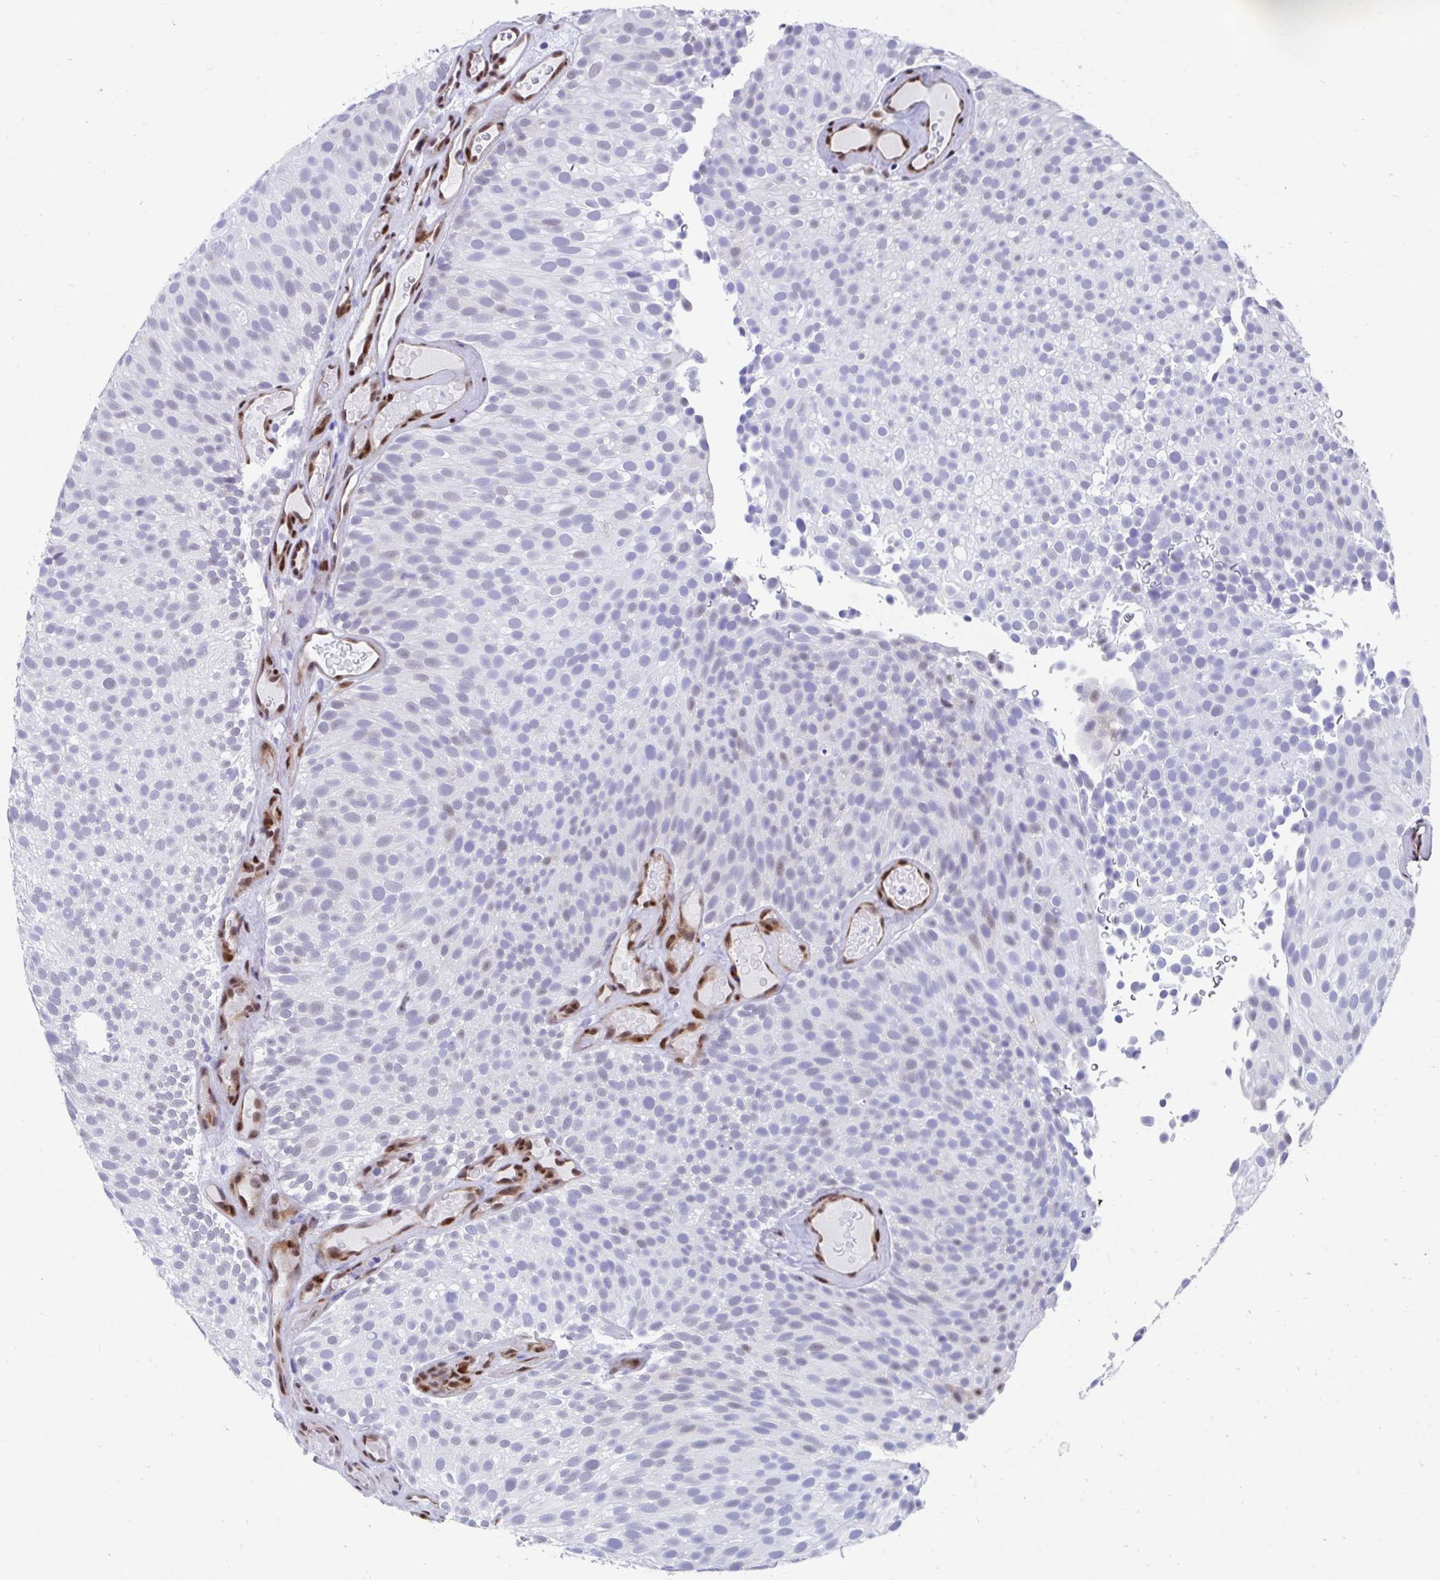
{"staining": {"intensity": "negative", "quantity": "none", "location": "none"}, "tissue": "urothelial cancer", "cell_type": "Tumor cells", "image_type": "cancer", "snomed": [{"axis": "morphology", "description": "Urothelial carcinoma, Low grade"}, {"axis": "topography", "description": "Urinary bladder"}], "caption": "A high-resolution micrograph shows immunohistochemistry (IHC) staining of low-grade urothelial carcinoma, which displays no significant staining in tumor cells.", "gene": "RBPMS", "patient": {"sex": "male", "age": 78}}